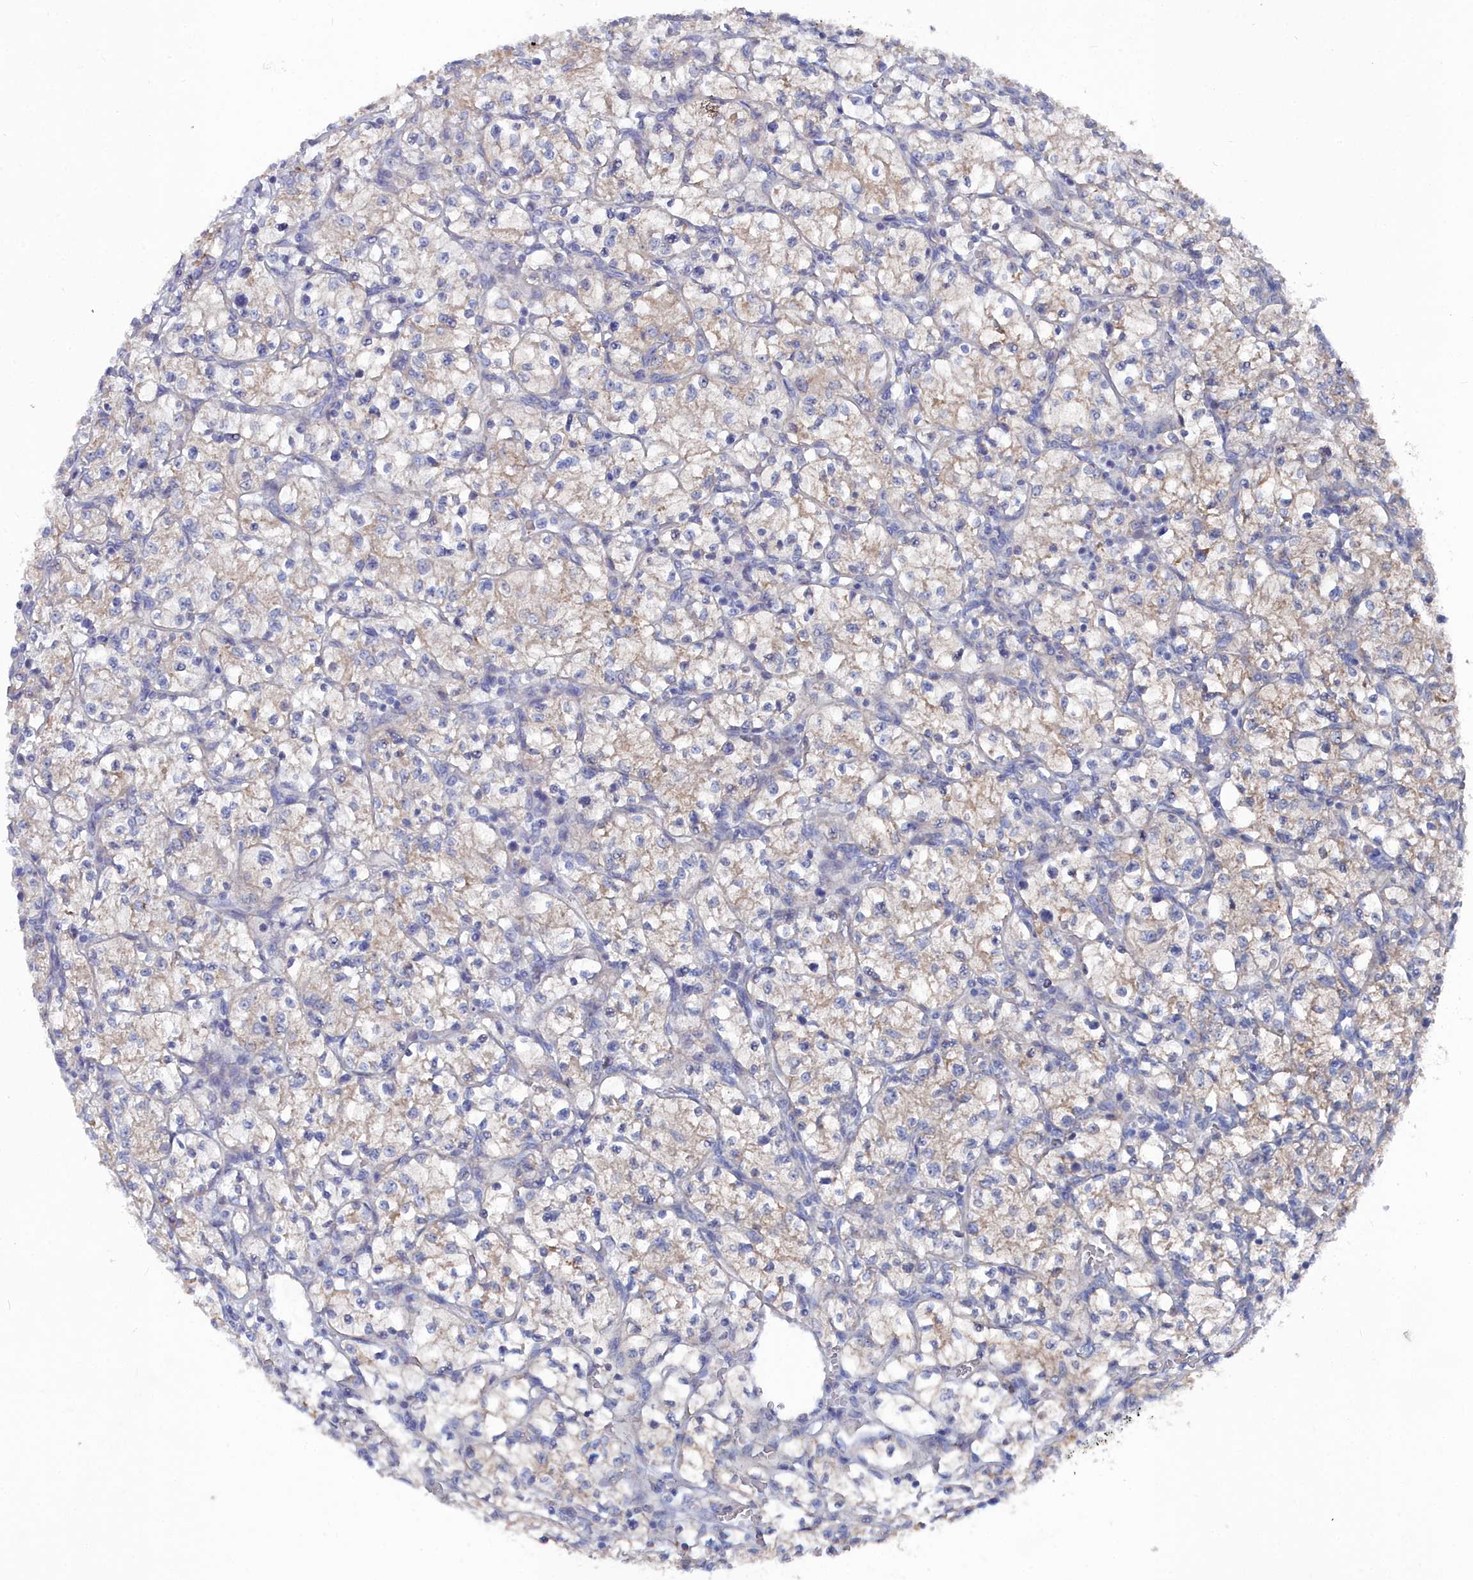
{"staining": {"intensity": "weak", "quantity": ">75%", "location": "cytoplasmic/membranous"}, "tissue": "renal cancer", "cell_type": "Tumor cells", "image_type": "cancer", "snomed": [{"axis": "morphology", "description": "Adenocarcinoma, NOS"}, {"axis": "topography", "description": "Kidney"}], "caption": "Immunohistochemical staining of renal adenocarcinoma reveals low levels of weak cytoplasmic/membranous protein staining in about >75% of tumor cells. (DAB (3,3'-diaminobenzidine) IHC, brown staining for protein, blue staining for nuclei).", "gene": "CCDC149", "patient": {"sex": "female", "age": 64}}